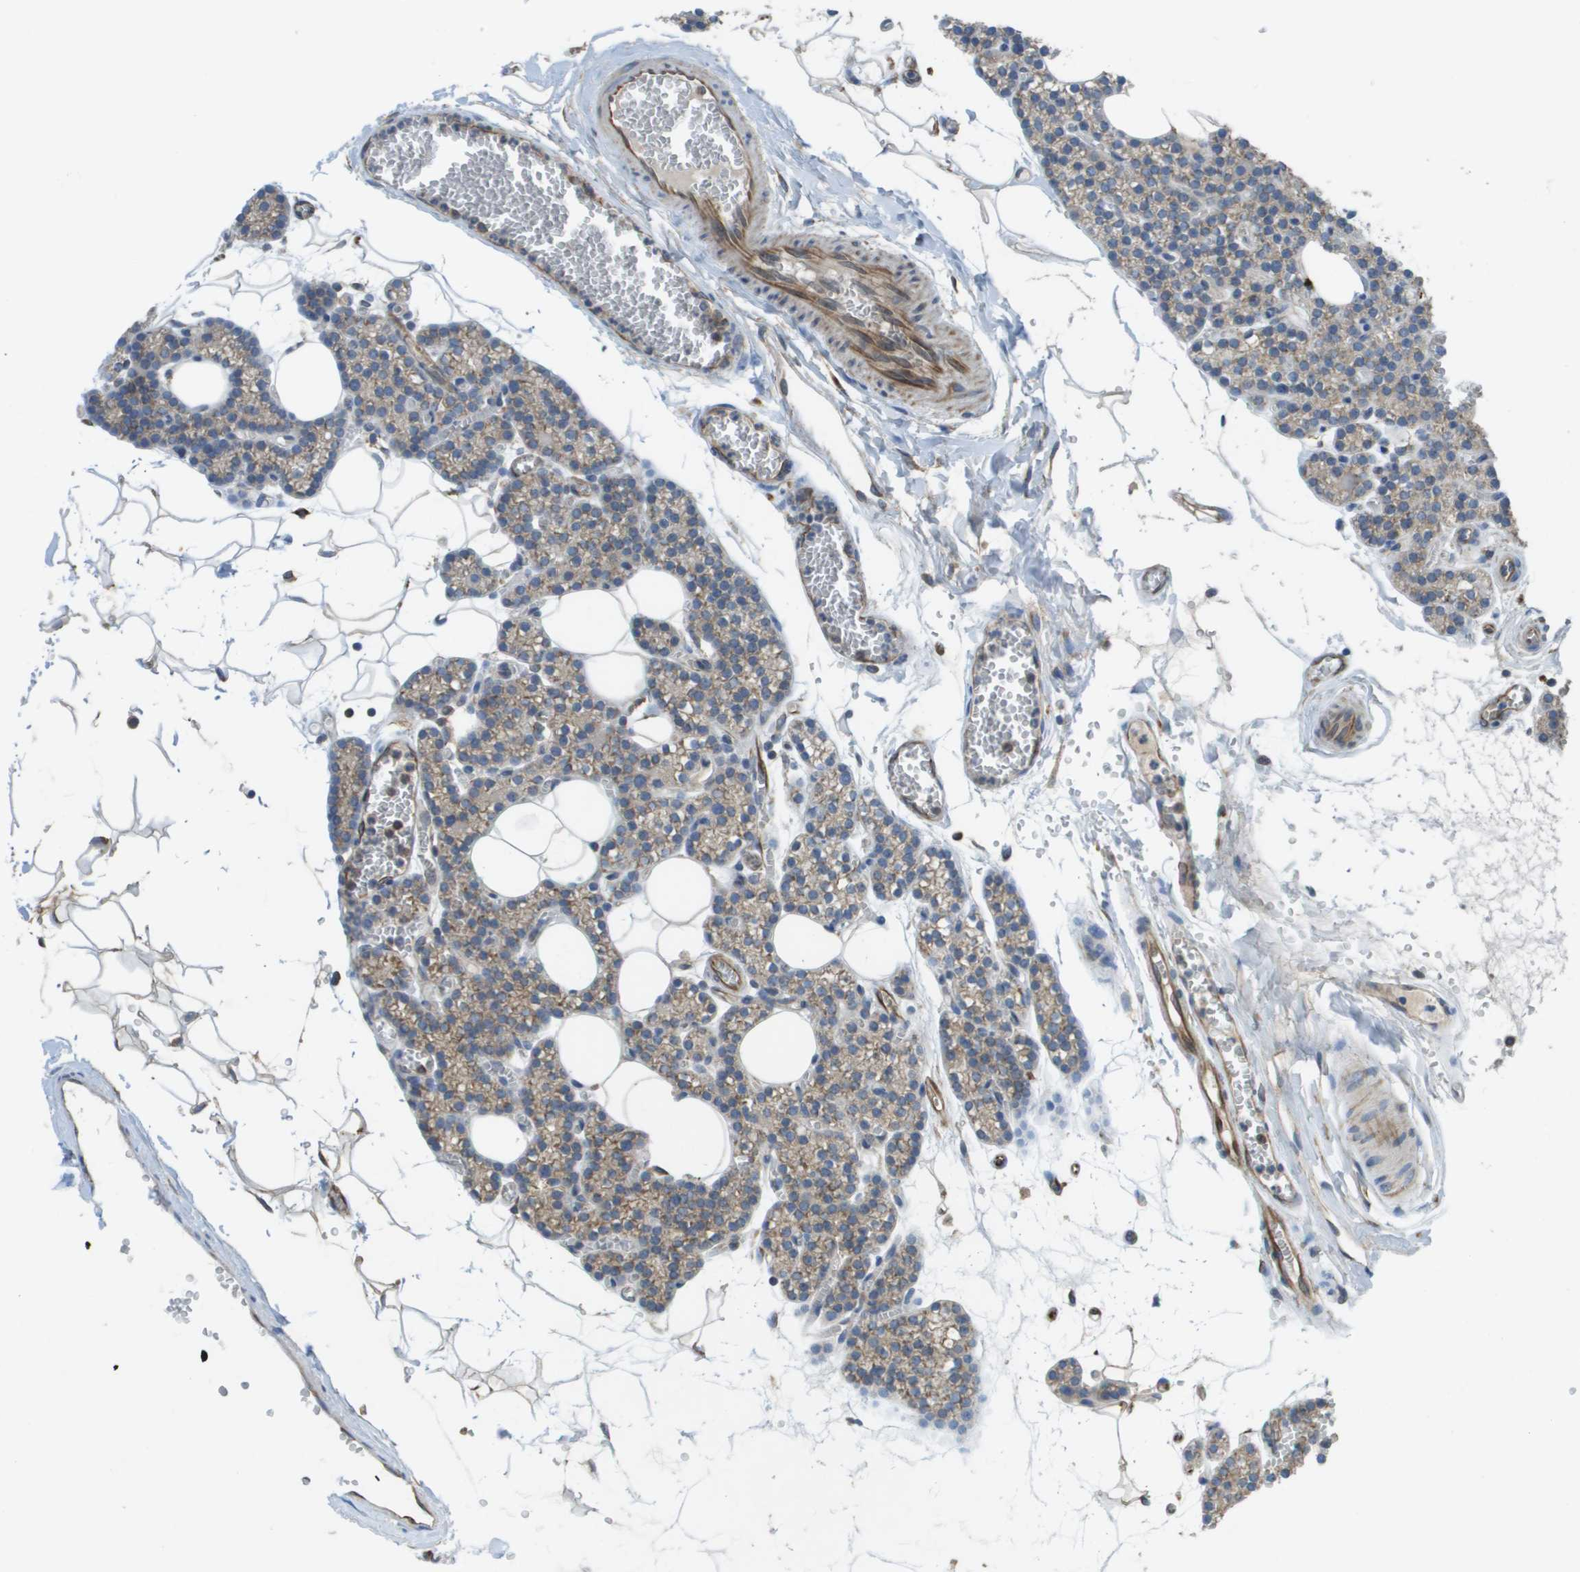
{"staining": {"intensity": "moderate", "quantity": ">75%", "location": "cytoplasmic/membranous"}, "tissue": "parathyroid gland", "cell_type": "Glandular cells", "image_type": "normal", "snomed": [{"axis": "morphology", "description": "Normal tissue, NOS"}, {"axis": "morphology", "description": "Adenoma, NOS"}, {"axis": "topography", "description": "Parathyroid gland"}], "caption": "Parathyroid gland stained with immunohistochemistry (IHC) exhibits moderate cytoplasmic/membranous staining in approximately >75% of glandular cells.", "gene": "CLCN2", "patient": {"sex": "female", "age": 58}}